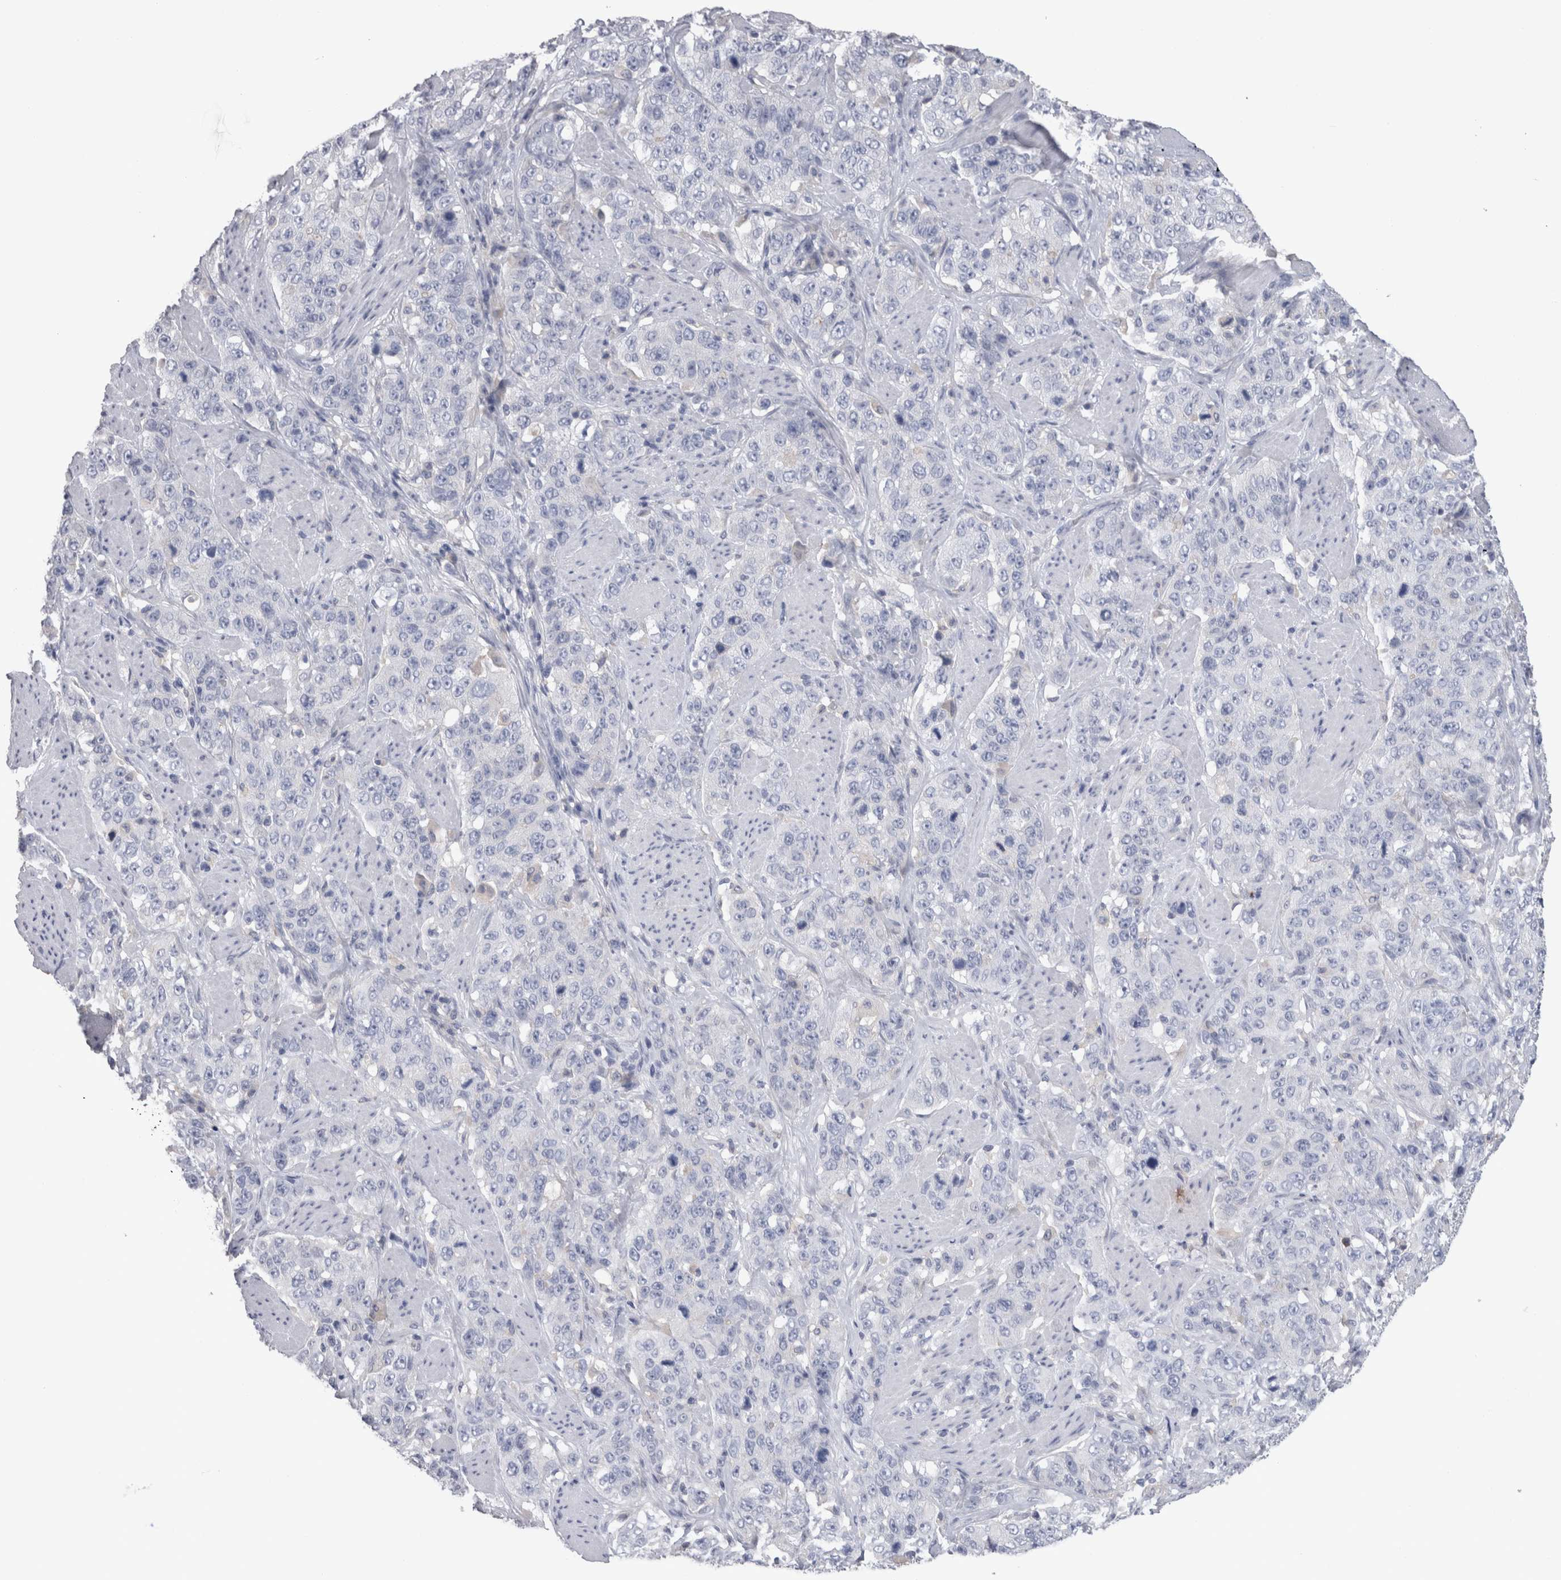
{"staining": {"intensity": "negative", "quantity": "none", "location": "none"}, "tissue": "stomach cancer", "cell_type": "Tumor cells", "image_type": "cancer", "snomed": [{"axis": "morphology", "description": "Adenocarcinoma, NOS"}, {"axis": "topography", "description": "Stomach"}], "caption": "This is an immunohistochemistry photomicrograph of adenocarcinoma (stomach). There is no expression in tumor cells.", "gene": "REG1A", "patient": {"sex": "male", "age": 48}}